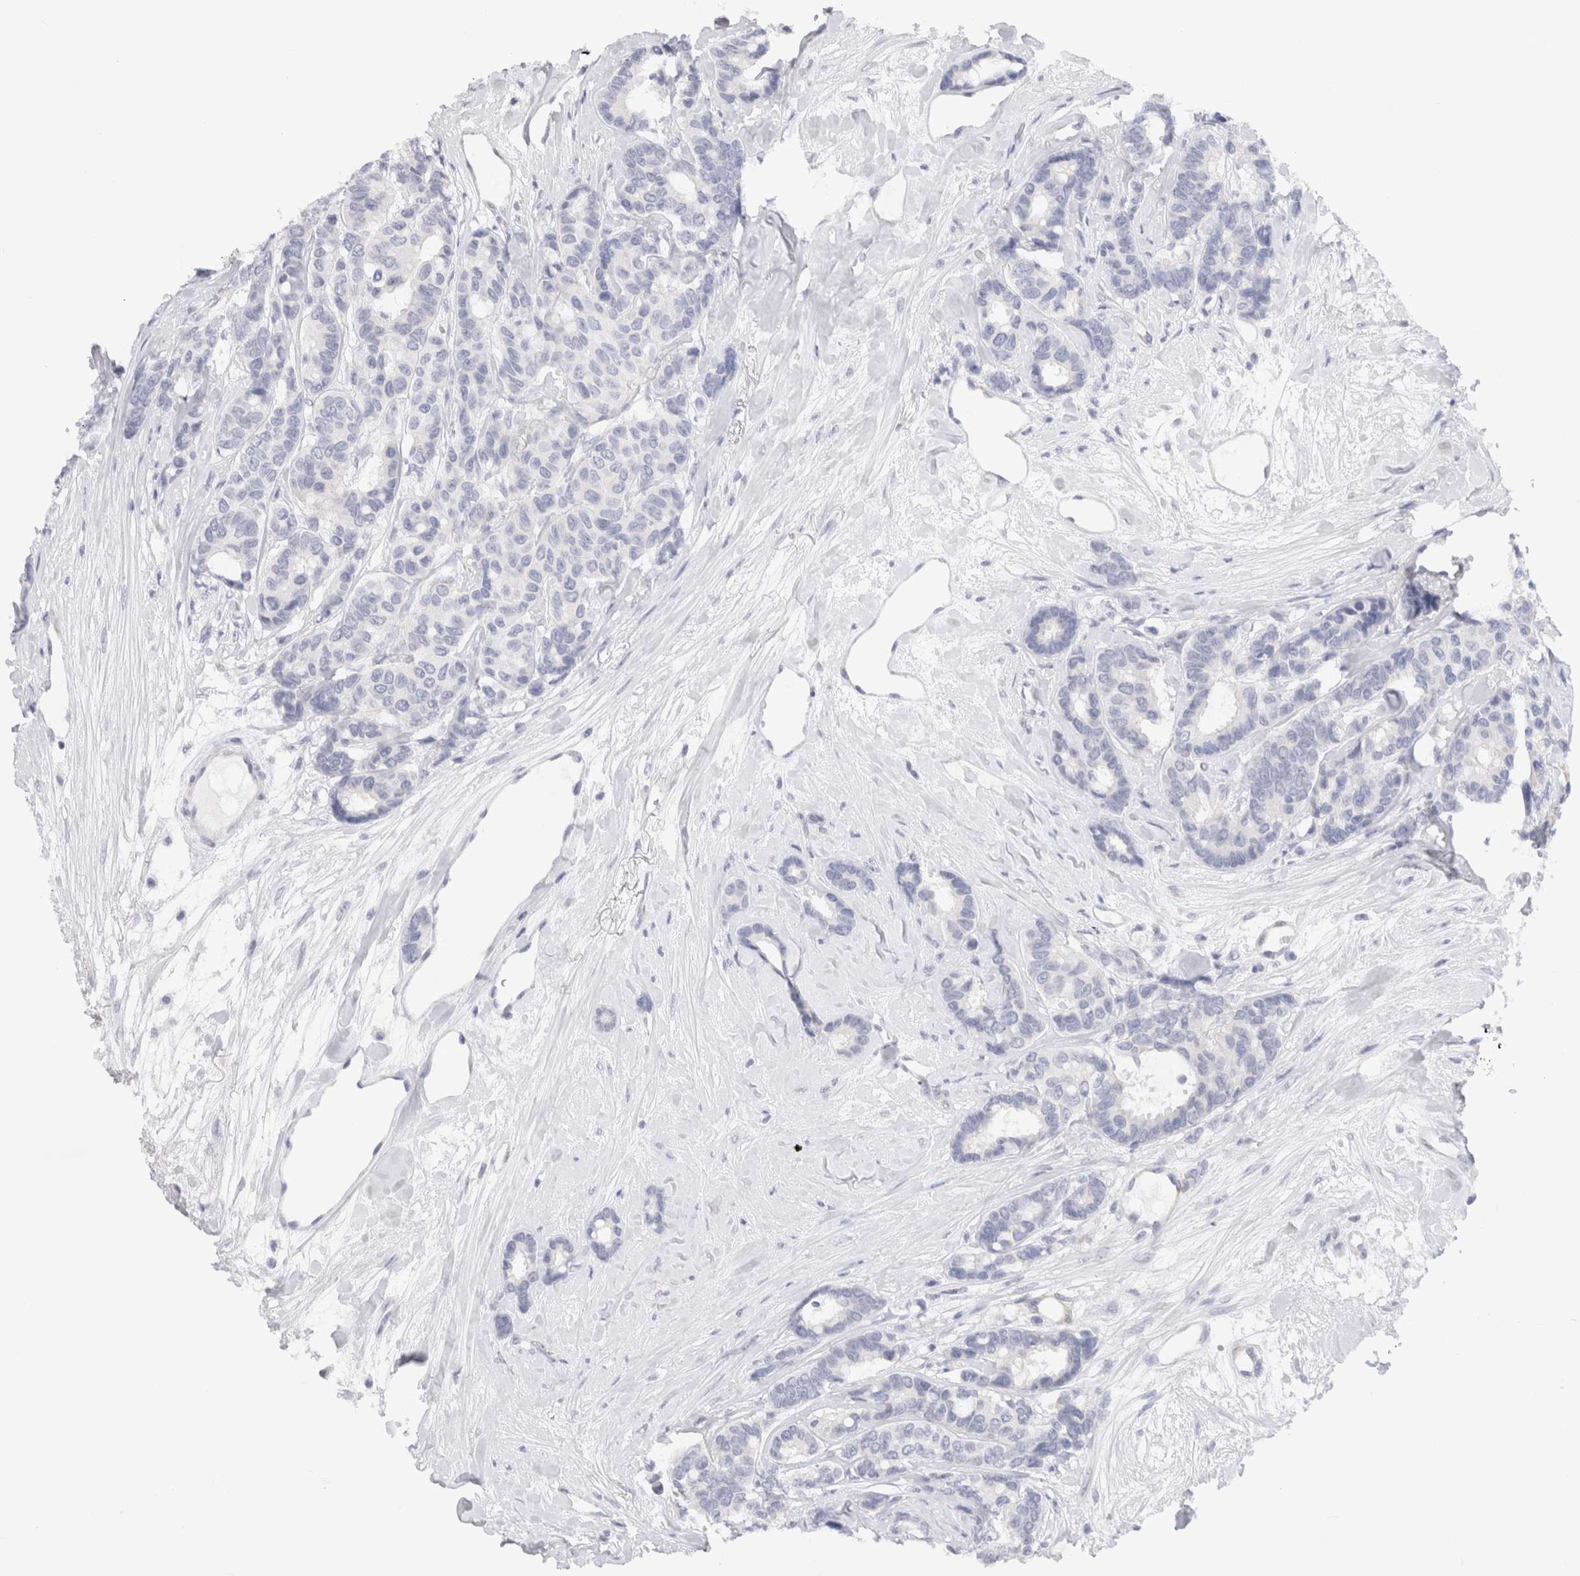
{"staining": {"intensity": "negative", "quantity": "none", "location": "none"}, "tissue": "breast cancer", "cell_type": "Tumor cells", "image_type": "cancer", "snomed": [{"axis": "morphology", "description": "Duct carcinoma"}, {"axis": "topography", "description": "Breast"}], "caption": "Tumor cells are negative for protein expression in human infiltrating ductal carcinoma (breast).", "gene": "C9orf50", "patient": {"sex": "female", "age": 87}}